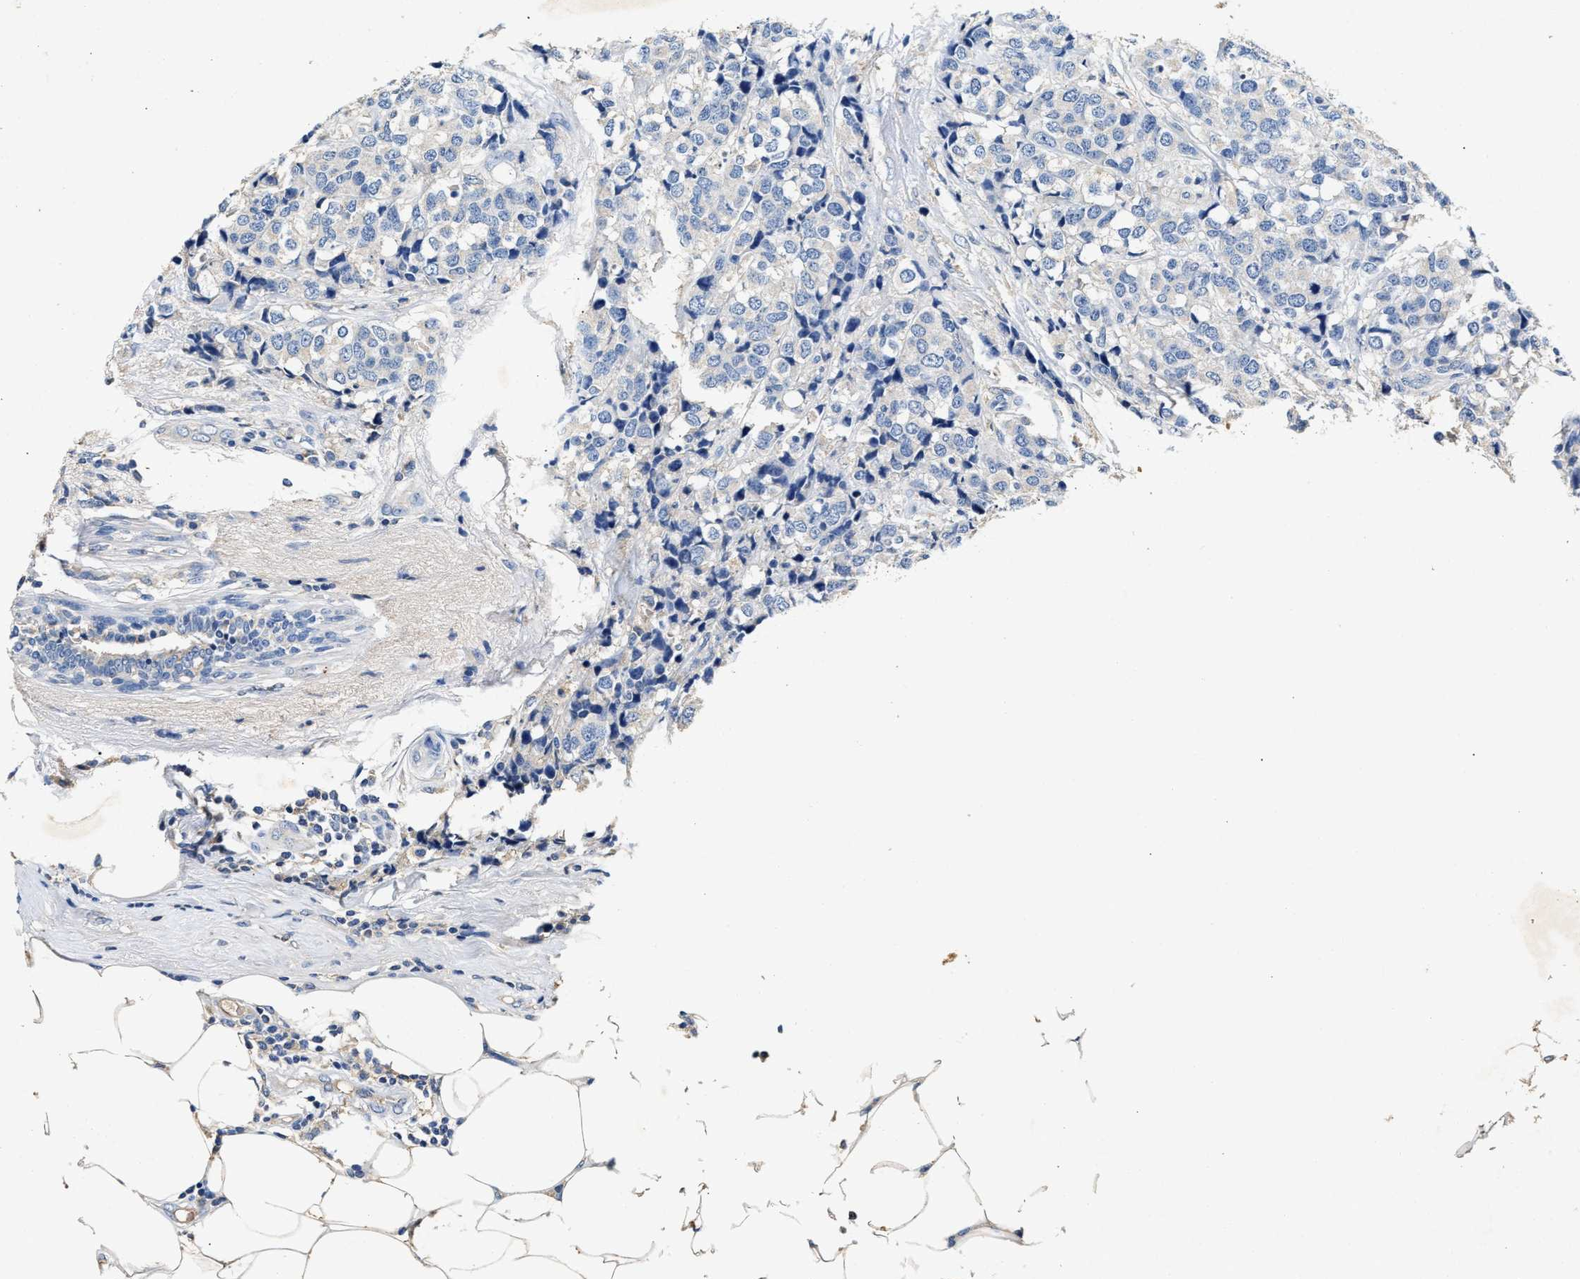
{"staining": {"intensity": "negative", "quantity": "none", "location": "none"}, "tissue": "breast cancer", "cell_type": "Tumor cells", "image_type": "cancer", "snomed": [{"axis": "morphology", "description": "Lobular carcinoma"}, {"axis": "topography", "description": "Breast"}], "caption": "Immunohistochemistry histopathology image of human breast cancer stained for a protein (brown), which exhibits no staining in tumor cells.", "gene": "SLCO2B1", "patient": {"sex": "female", "age": 59}}